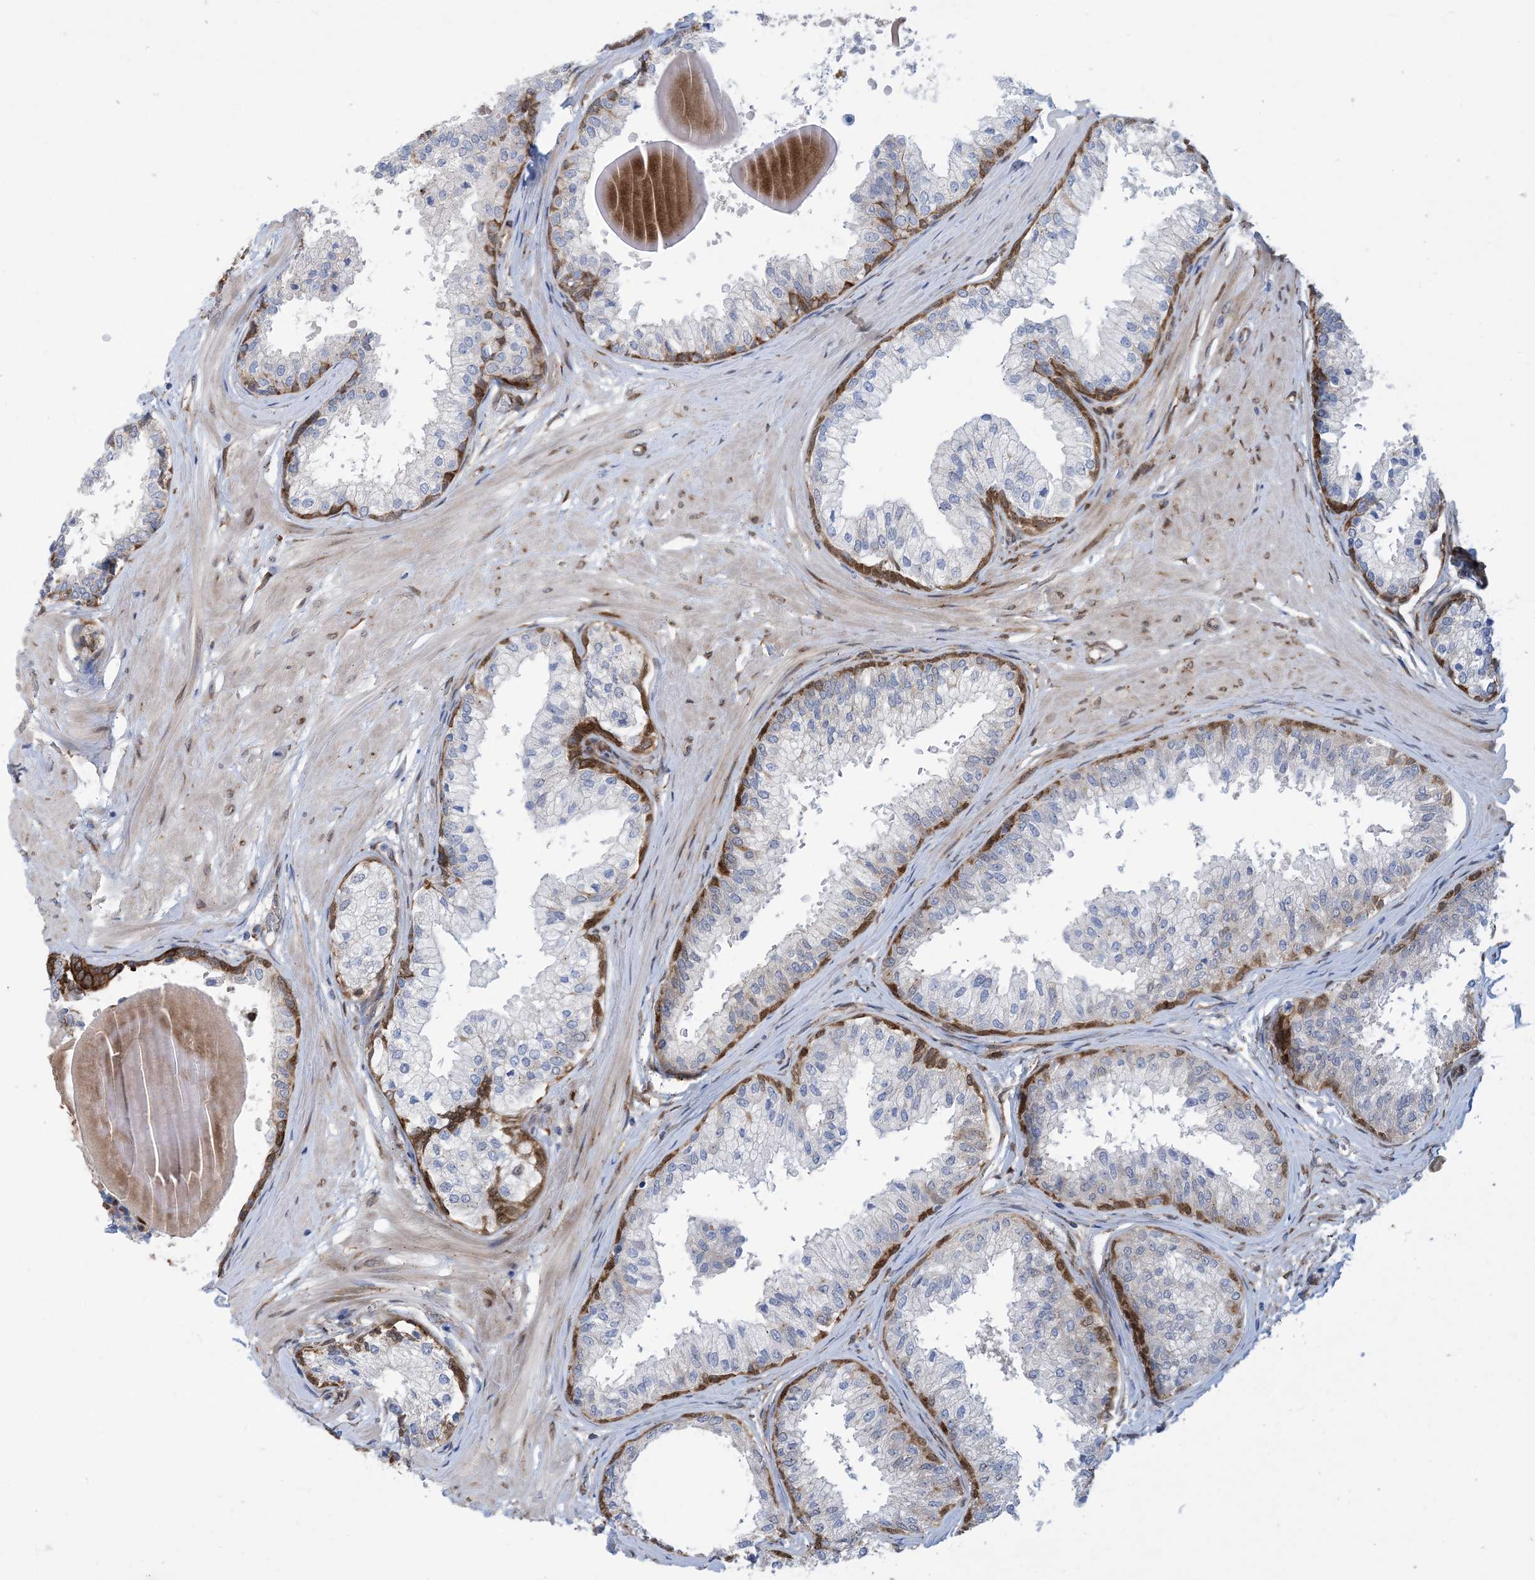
{"staining": {"intensity": "moderate", "quantity": "25%-75%", "location": "cytoplasmic/membranous"}, "tissue": "prostate", "cell_type": "Glandular cells", "image_type": "normal", "snomed": [{"axis": "morphology", "description": "Normal tissue, NOS"}, {"axis": "topography", "description": "Prostate"}], "caption": "Immunohistochemistry image of normal prostate stained for a protein (brown), which displays medium levels of moderate cytoplasmic/membranous positivity in about 25%-75% of glandular cells.", "gene": "RBMS3", "patient": {"sex": "male", "age": 48}}